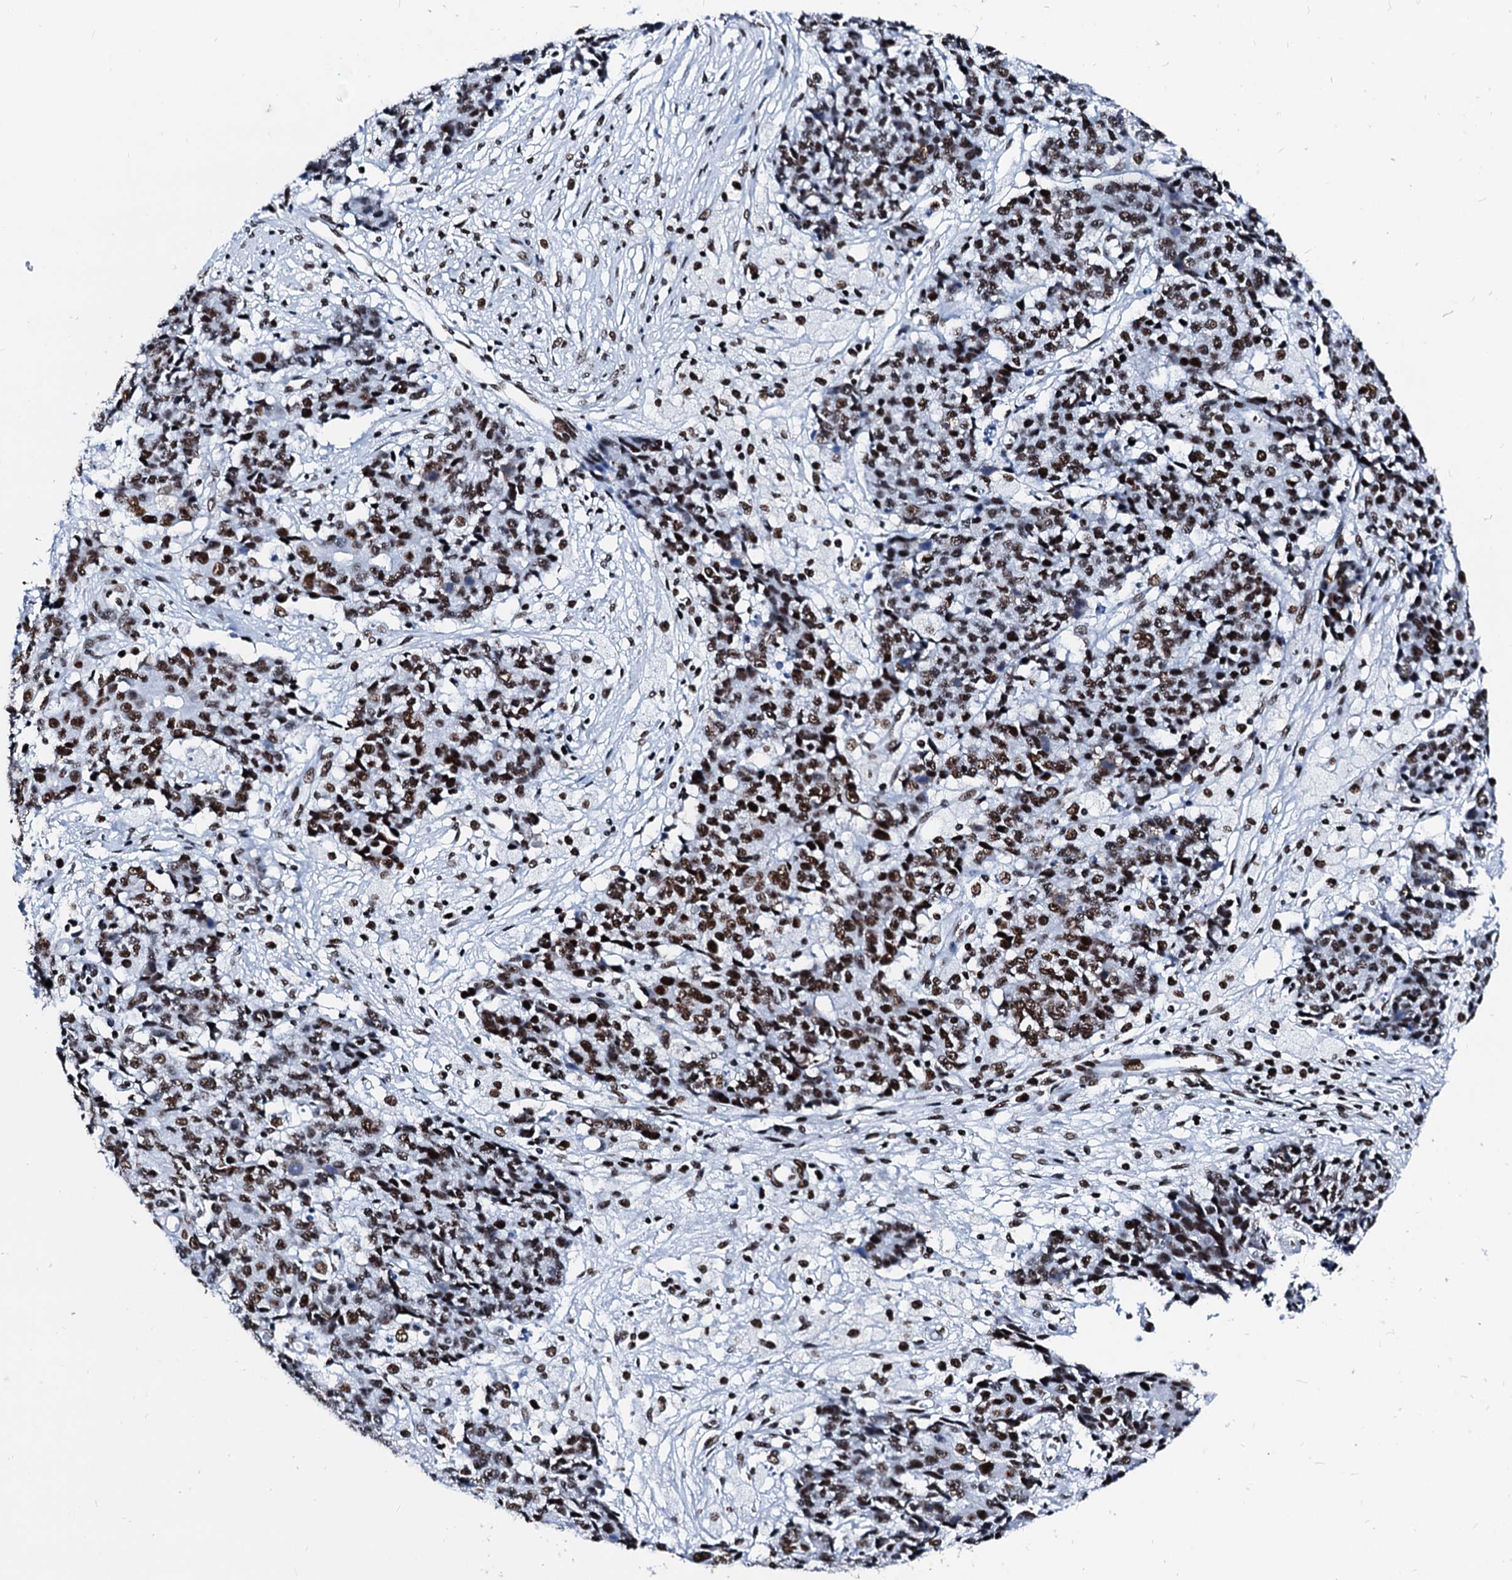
{"staining": {"intensity": "moderate", "quantity": ">75%", "location": "nuclear"}, "tissue": "ovarian cancer", "cell_type": "Tumor cells", "image_type": "cancer", "snomed": [{"axis": "morphology", "description": "Carcinoma, endometroid"}, {"axis": "topography", "description": "Ovary"}], "caption": "Protein analysis of ovarian endometroid carcinoma tissue shows moderate nuclear expression in about >75% of tumor cells.", "gene": "RALY", "patient": {"sex": "female", "age": 42}}